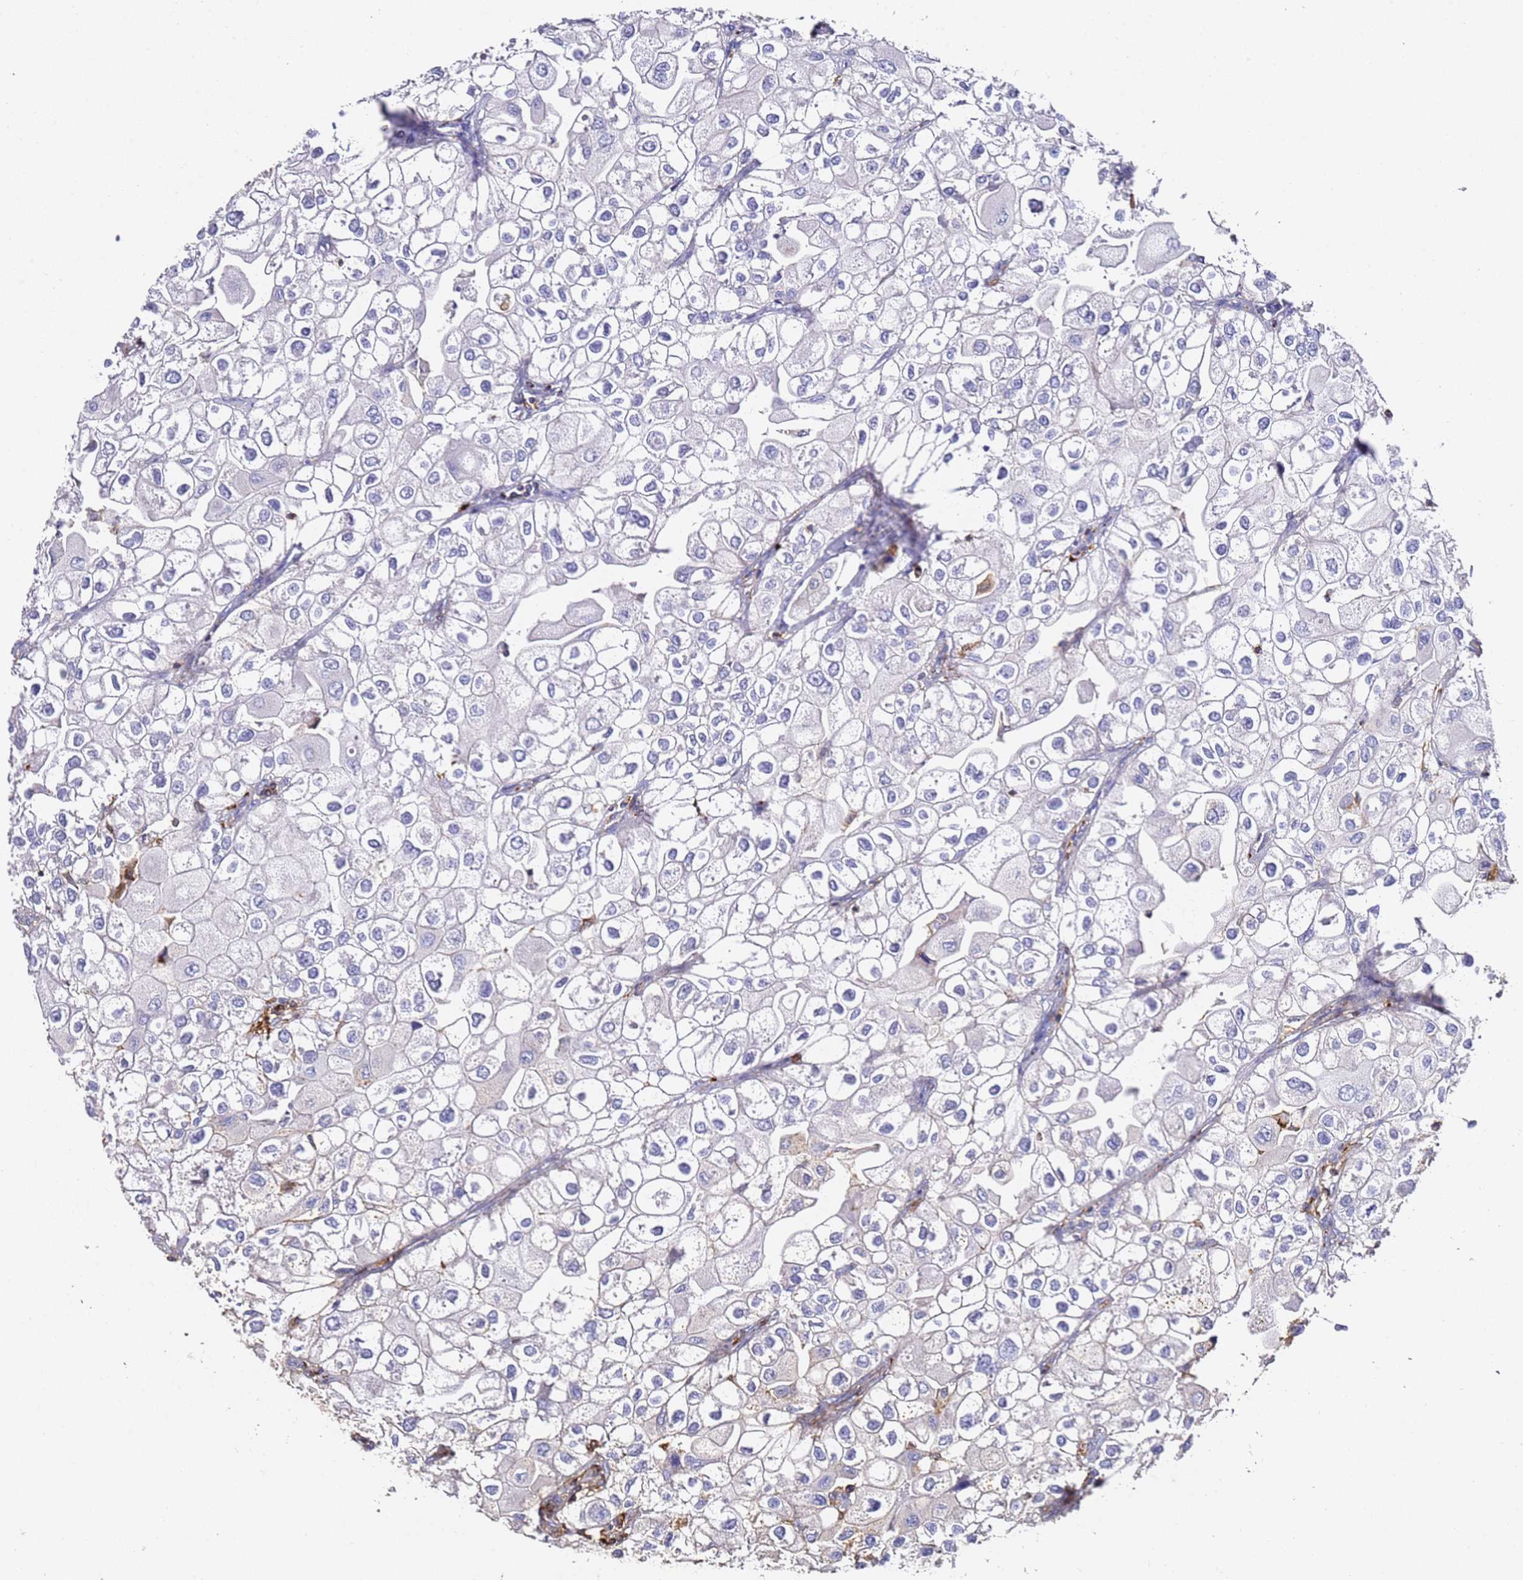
{"staining": {"intensity": "negative", "quantity": "none", "location": "none"}, "tissue": "urothelial cancer", "cell_type": "Tumor cells", "image_type": "cancer", "snomed": [{"axis": "morphology", "description": "Urothelial carcinoma, High grade"}, {"axis": "topography", "description": "Urinary bladder"}], "caption": "DAB immunohistochemical staining of urothelial cancer reveals no significant positivity in tumor cells. (Brightfield microscopy of DAB (3,3'-diaminobenzidine) immunohistochemistry at high magnification).", "gene": "ZNF671", "patient": {"sex": "male", "age": 64}}